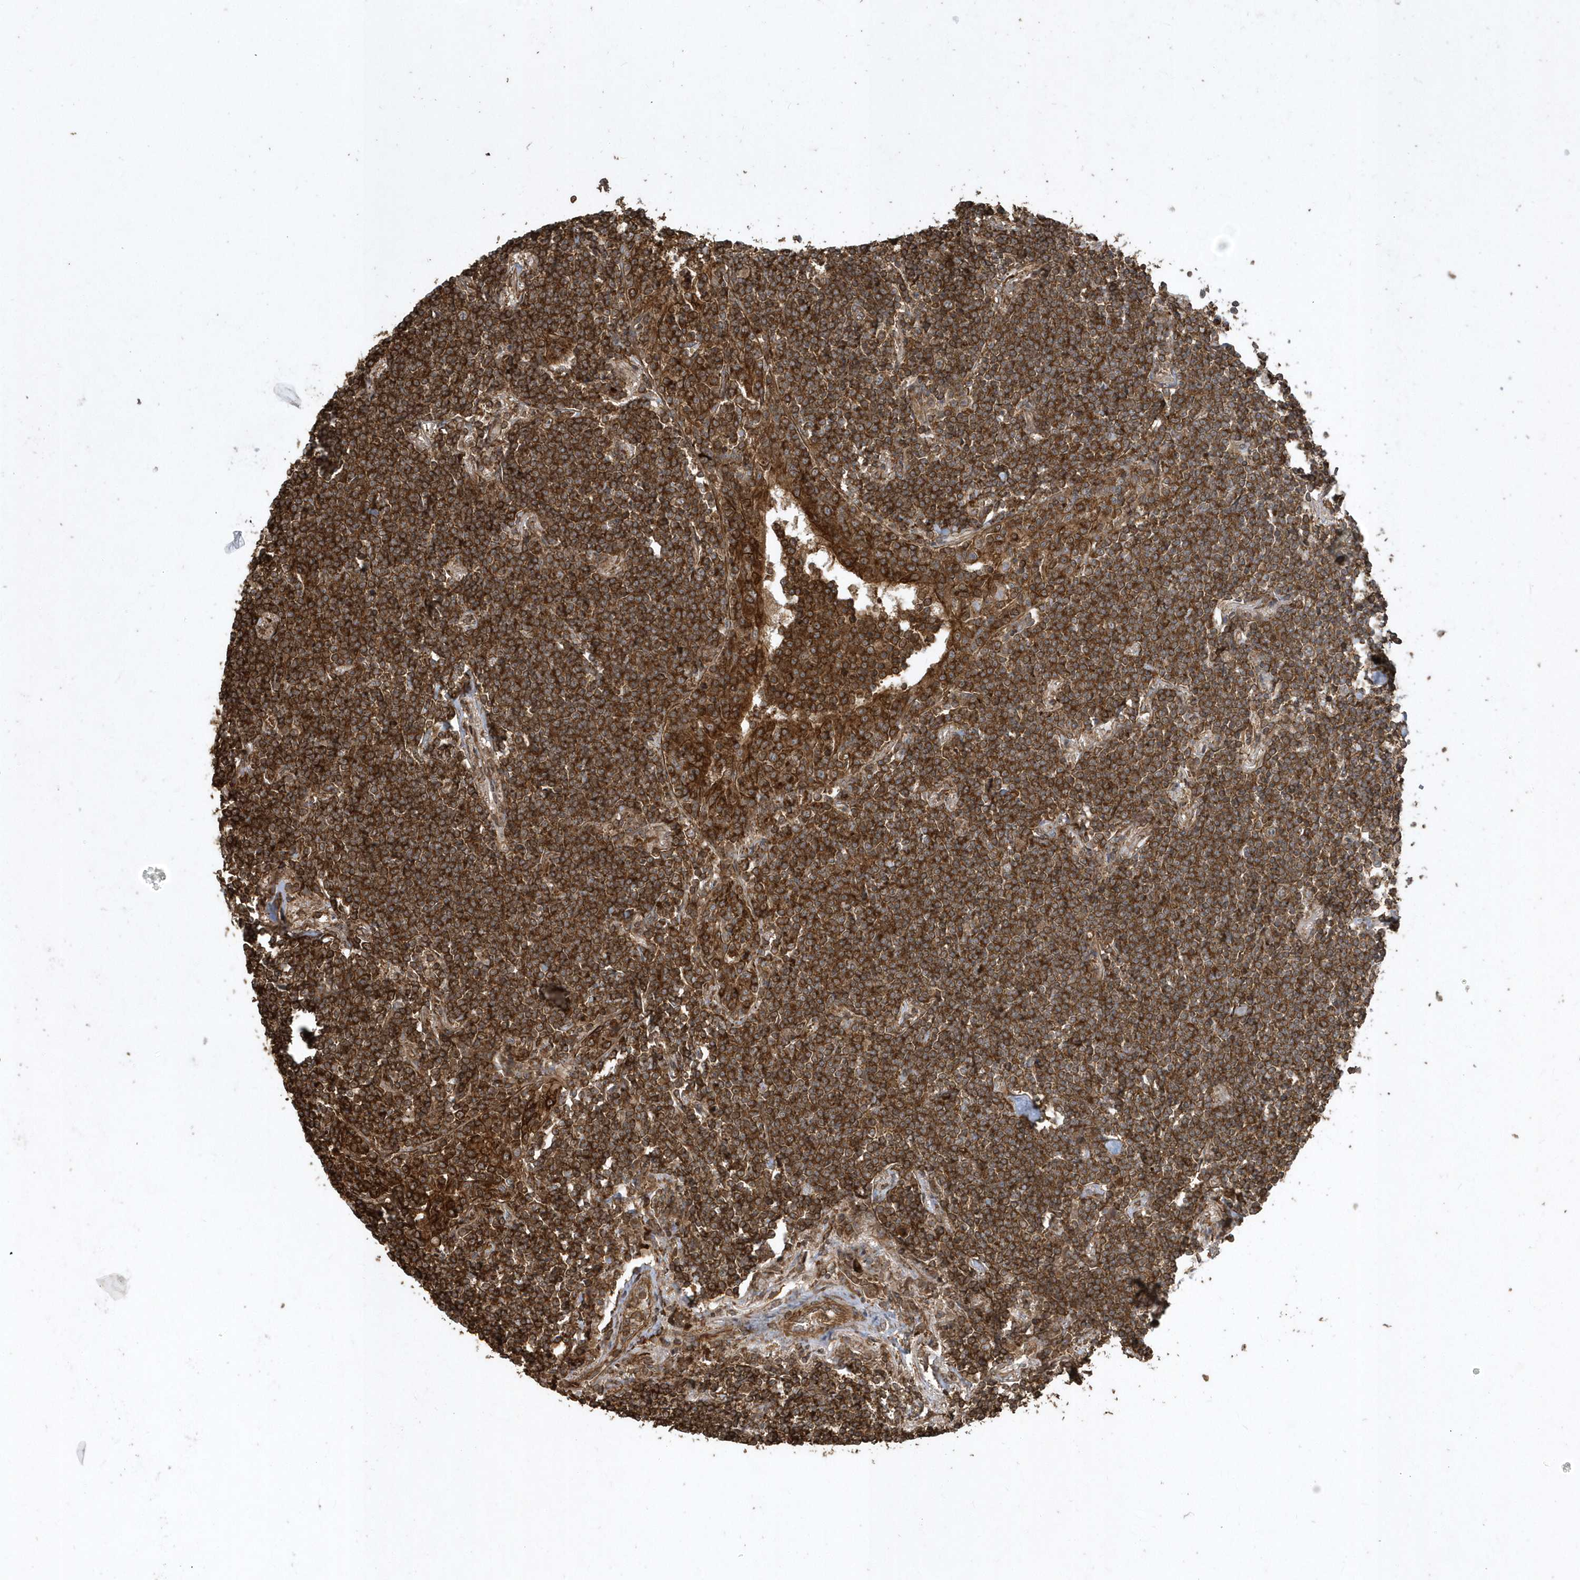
{"staining": {"intensity": "strong", "quantity": ">75%", "location": "cytoplasmic/membranous"}, "tissue": "lymphoma", "cell_type": "Tumor cells", "image_type": "cancer", "snomed": [{"axis": "morphology", "description": "Malignant lymphoma, non-Hodgkin's type, Low grade"}, {"axis": "topography", "description": "Lung"}], "caption": "This histopathology image reveals lymphoma stained with immunohistochemistry (IHC) to label a protein in brown. The cytoplasmic/membranous of tumor cells show strong positivity for the protein. Nuclei are counter-stained blue.", "gene": "SENP8", "patient": {"sex": "female", "age": 71}}